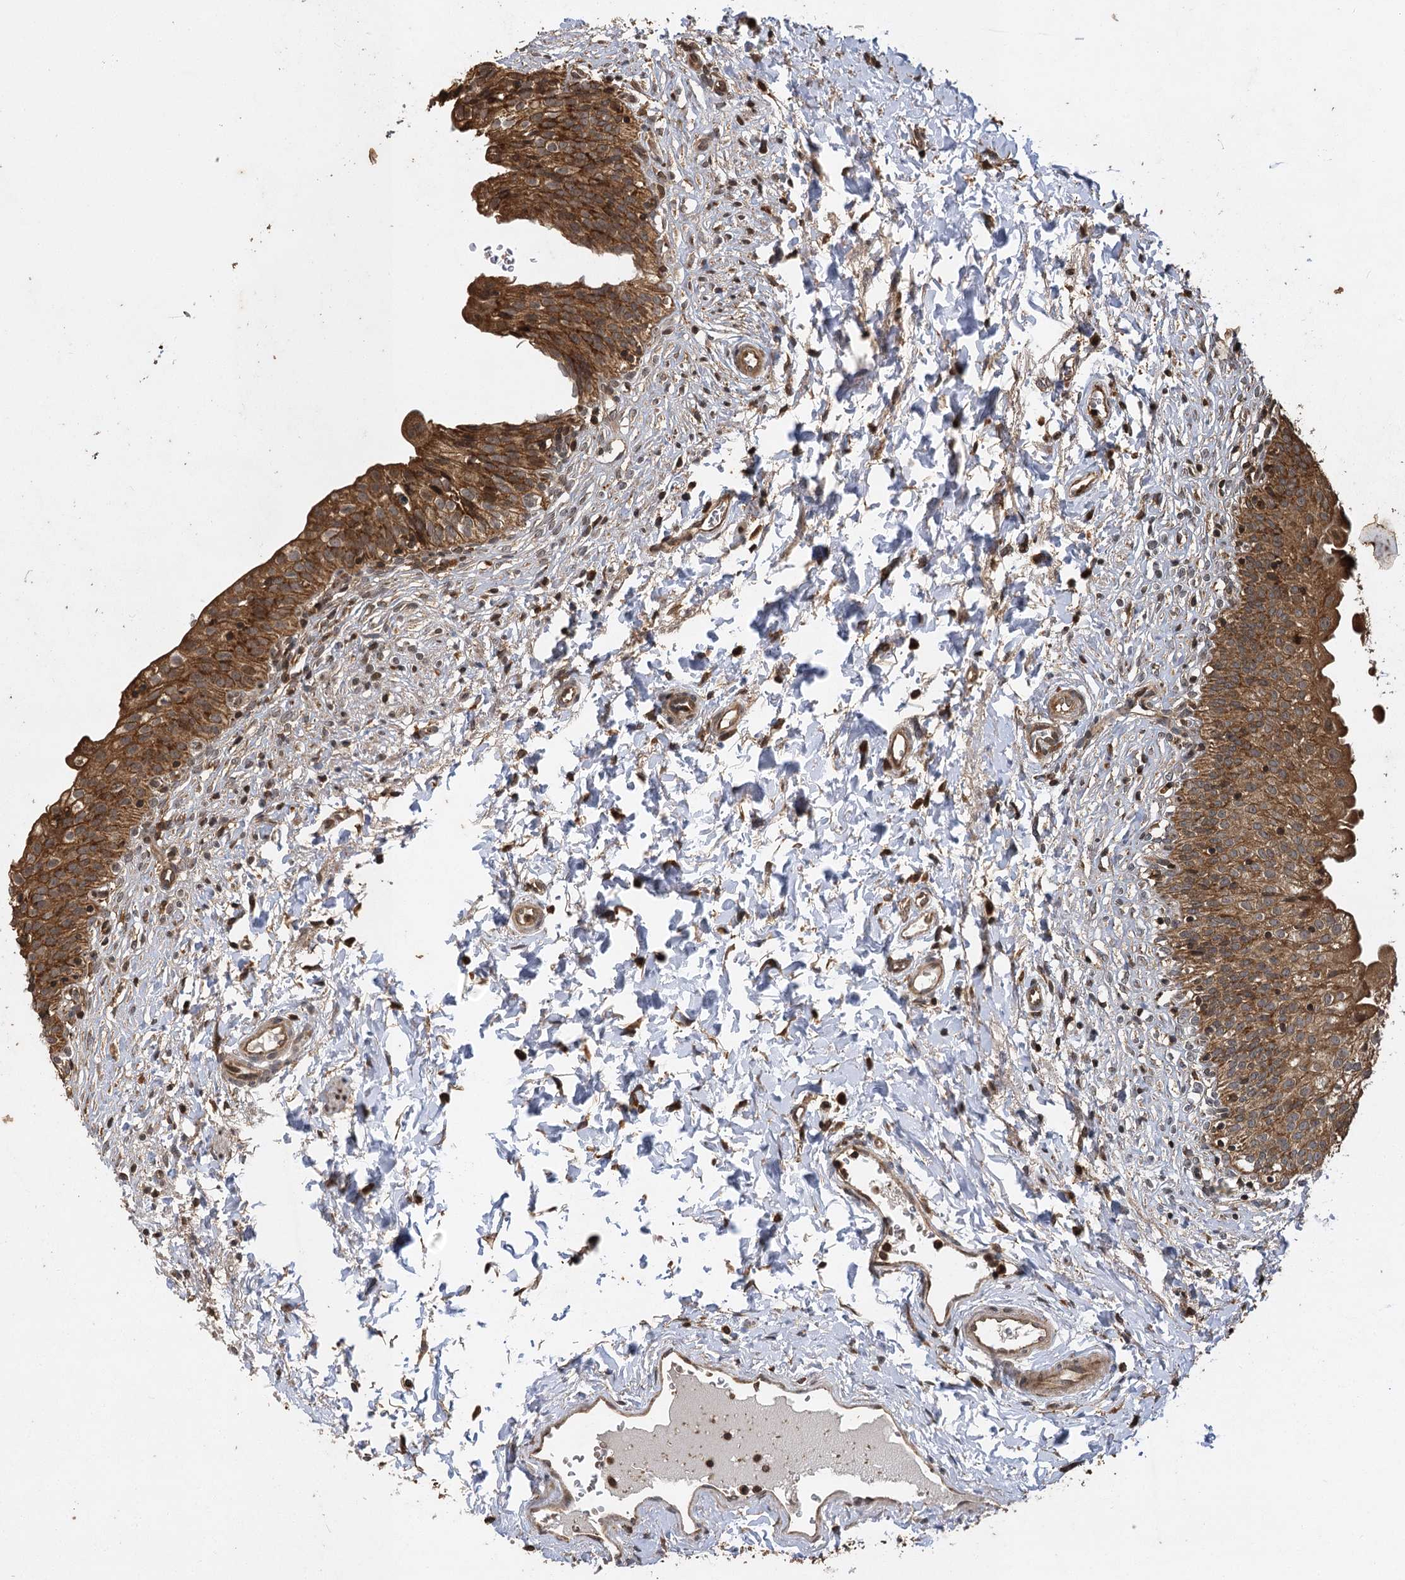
{"staining": {"intensity": "strong", "quantity": ">75%", "location": "cytoplasmic/membranous"}, "tissue": "urinary bladder", "cell_type": "Urothelial cells", "image_type": "normal", "snomed": [{"axis": "morphology", "description": "Normal tissue, NOS"}, {"axis": "topography", "description": "Urinary bladder"}], "caption": "IHC photomicrograph of normal human urinary bladder stained for a protein (brown), which shows high levels of strong cytoplasmic/membranous staining in approximately >75% of urothelial cells.", "gene": "IL11RA", "patient": {"sex": "male", "age": 55}}